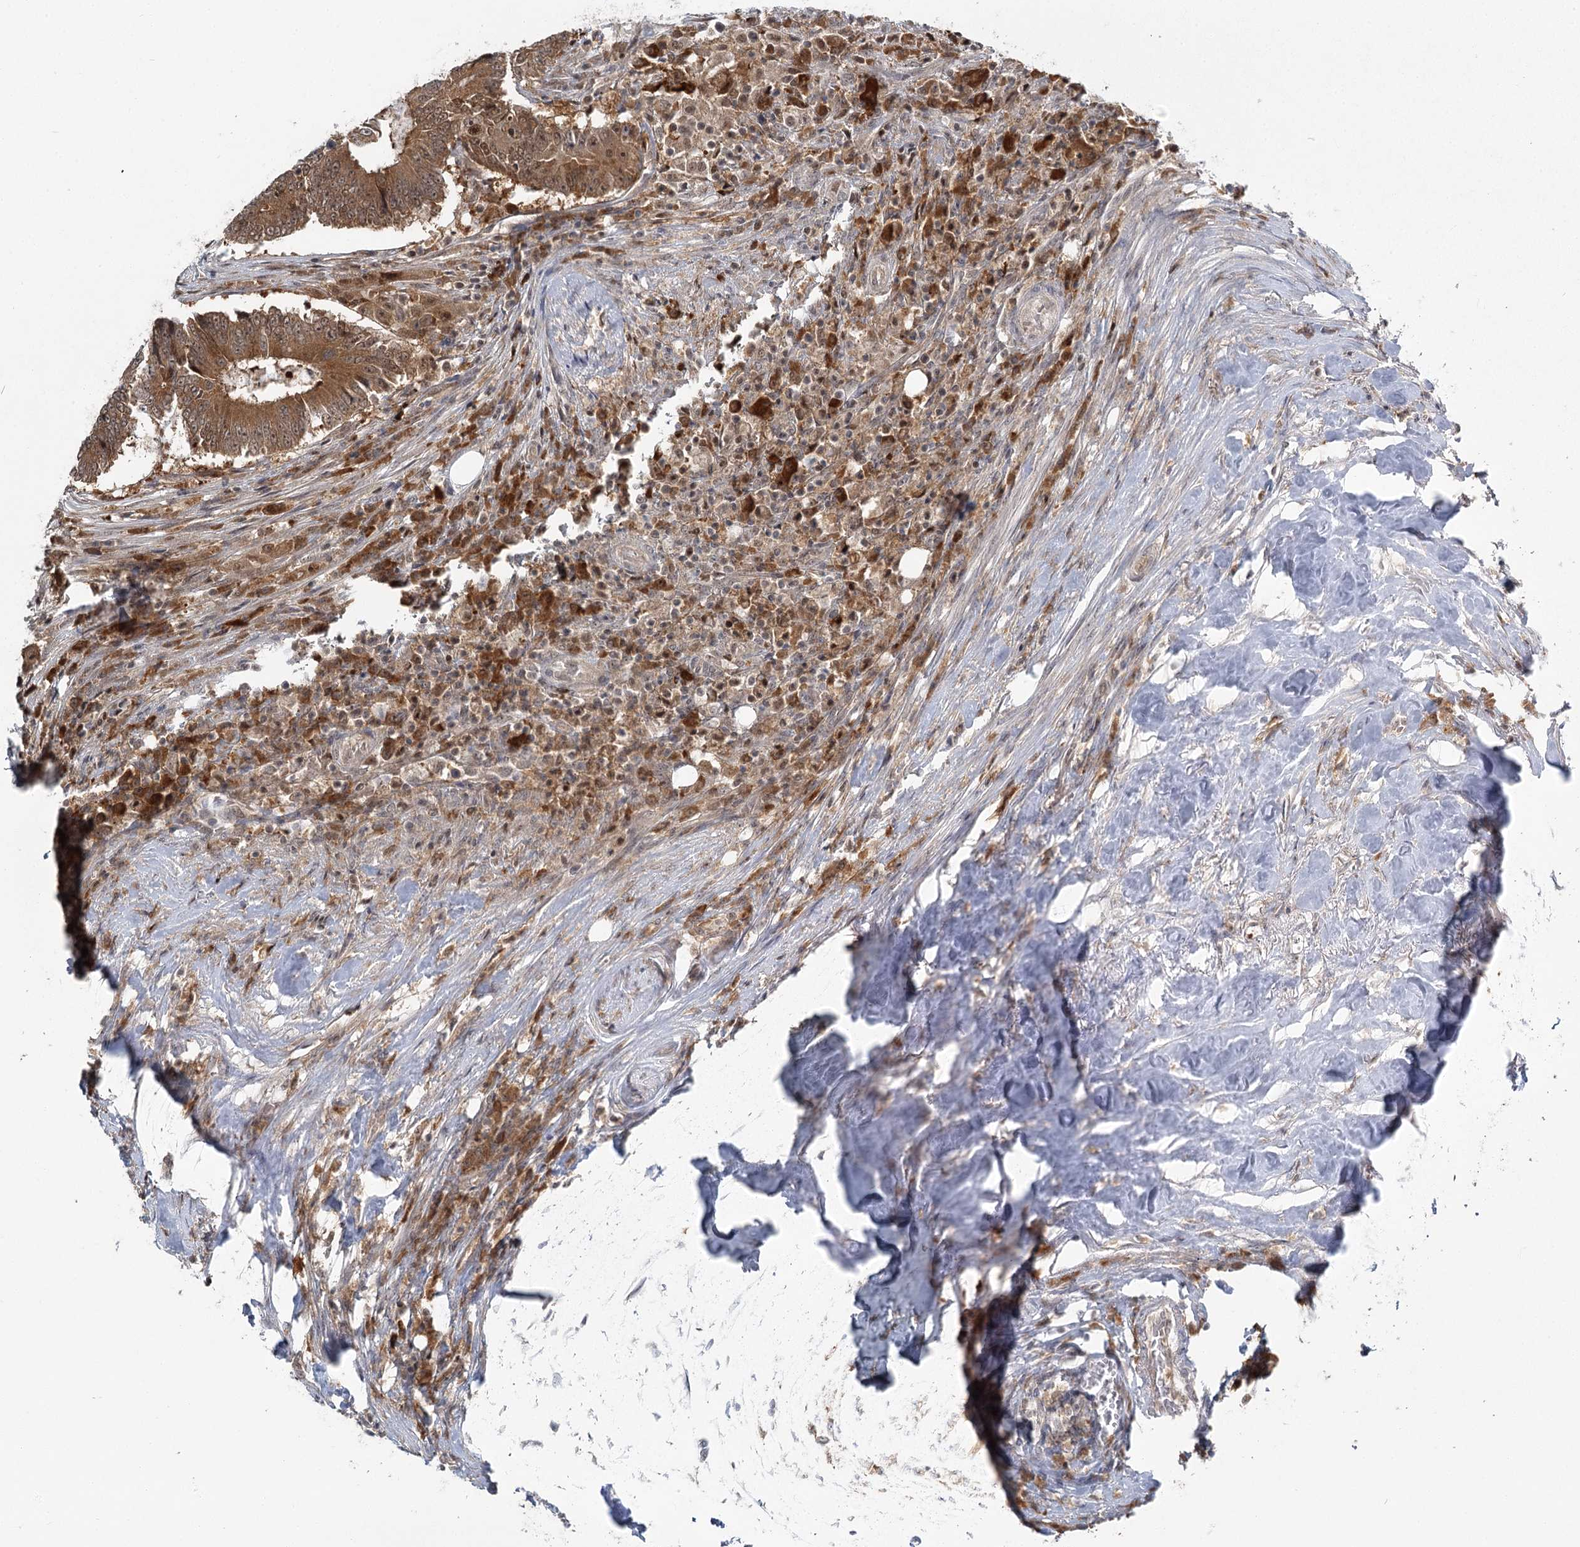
{"staining": {"intensity": "moderate", "quantity": ">75%", "location": "cytoplasmic/membranous"}, "tissue": "colorectal cancer", "cell_type": "Tumor cells", "image_type": "cancer", "snomed": [{"axis": "morphology", "description": "Adenocarcinoma, NOS"}, {"axis": "topography", "description": "Colon"}], "caption": "Brown immunohistochemical staining in colorectal cancer displays moderate cytoplasmic/membranous staining in approximately >75% of tumor cells.", "gene": "THNSL1", "patient": {"sex": "male", "age": 83}}